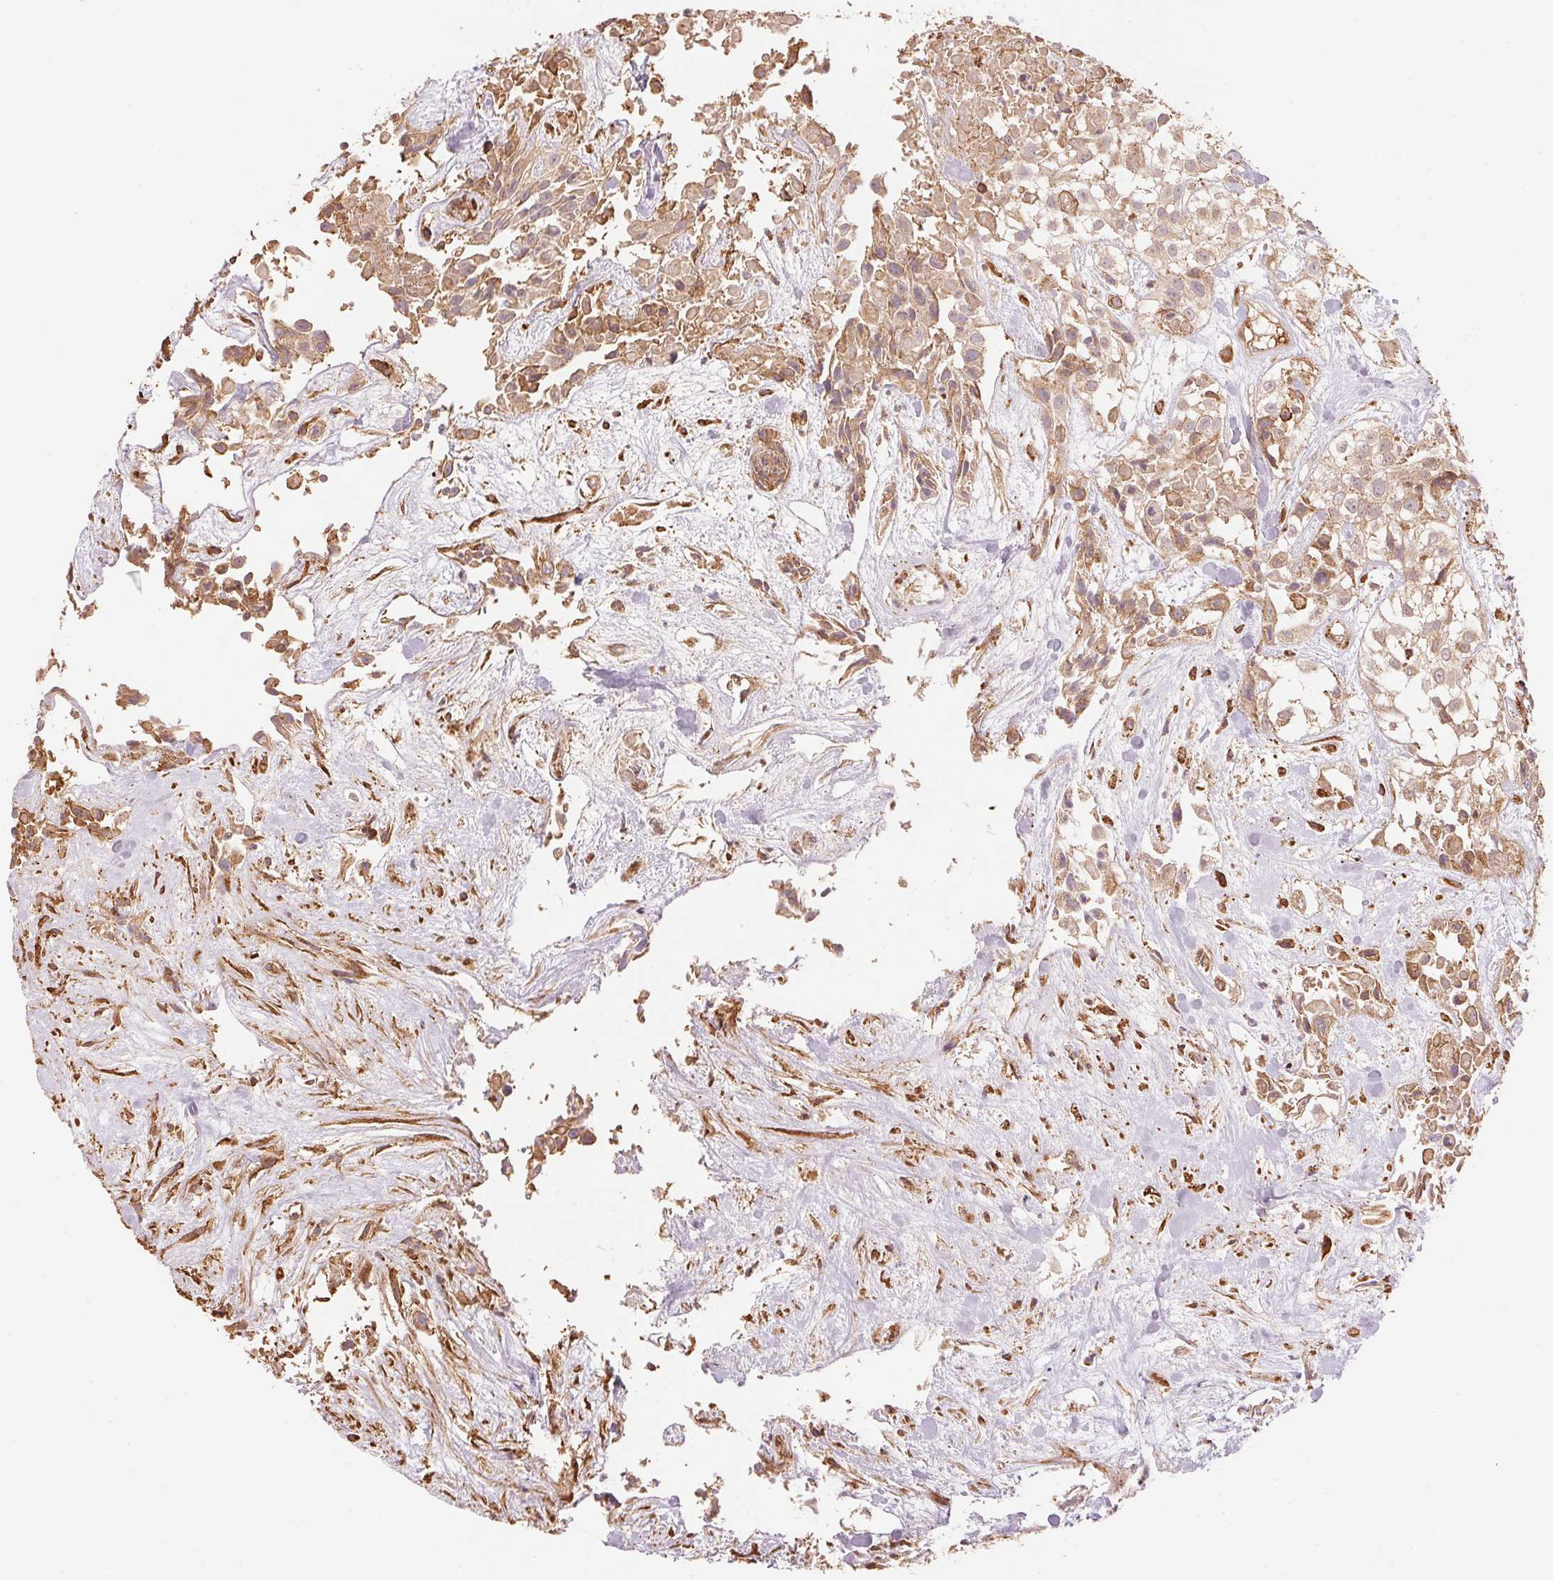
{"staining": {"intensity": "moderate", "quantity": ">75%", "location": "cytoplasmic/membranous"}, "tissue": "urothelial cancer", "cell_type": "Tumor cells", "image_type": "cancer", "snomed": [{"axis": "morphology", "description": "Urothelial carcinoma, High grade"}, {"axis": "topography", "description": "Urinary bladder"}], "caption": "Immunohistochemical staining of high-grade urothelial carcinoma shows medium levels of moderate cytoplasmic/membranous staining in about >75% of tumor cells.", "gene": "C6orf163", "patient": {"sex": "male", "age": 56}}